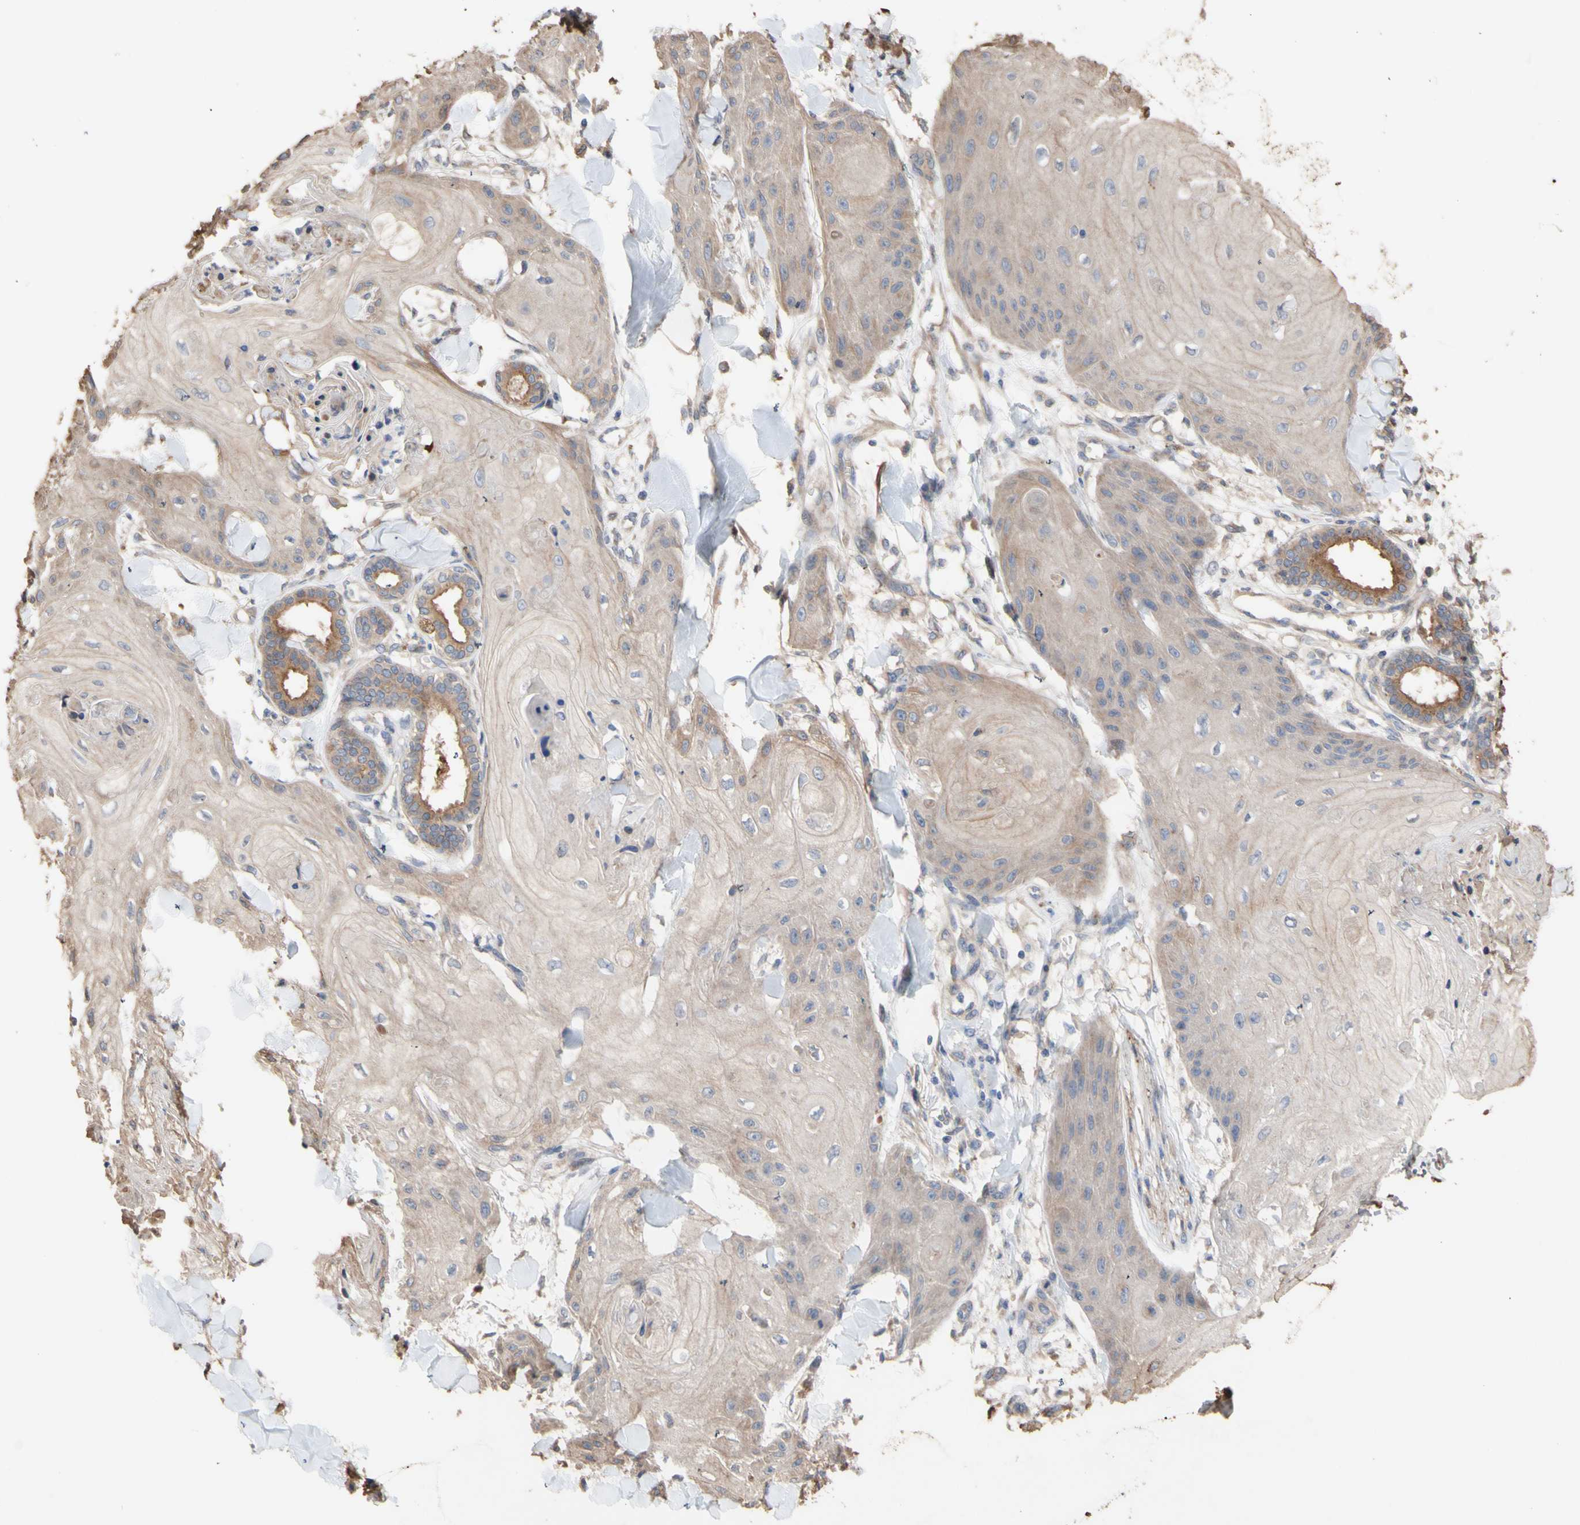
{"staining": {"intensity": "moderate", "quantity": ">75%", "location": "cytoplasmic/membranous"}, "tissue": "skin cancer", "cell_type": "Tumor cells", "image_type": "cancer", "snomed": [{"axis": "morphology", "description": "Squamous cell carcinoma, NOS"}, {"axis": "topography", "description": "Skin"}], "caption": "This is a photomicrograph of immunohistochemistry (IHC) staining of skin cancer, which shows moderate expression in the cytoplasmic/membranous of tumor cells.", "gene": "NECTIN3", "patient": {"sex": "male", "age": 74}}